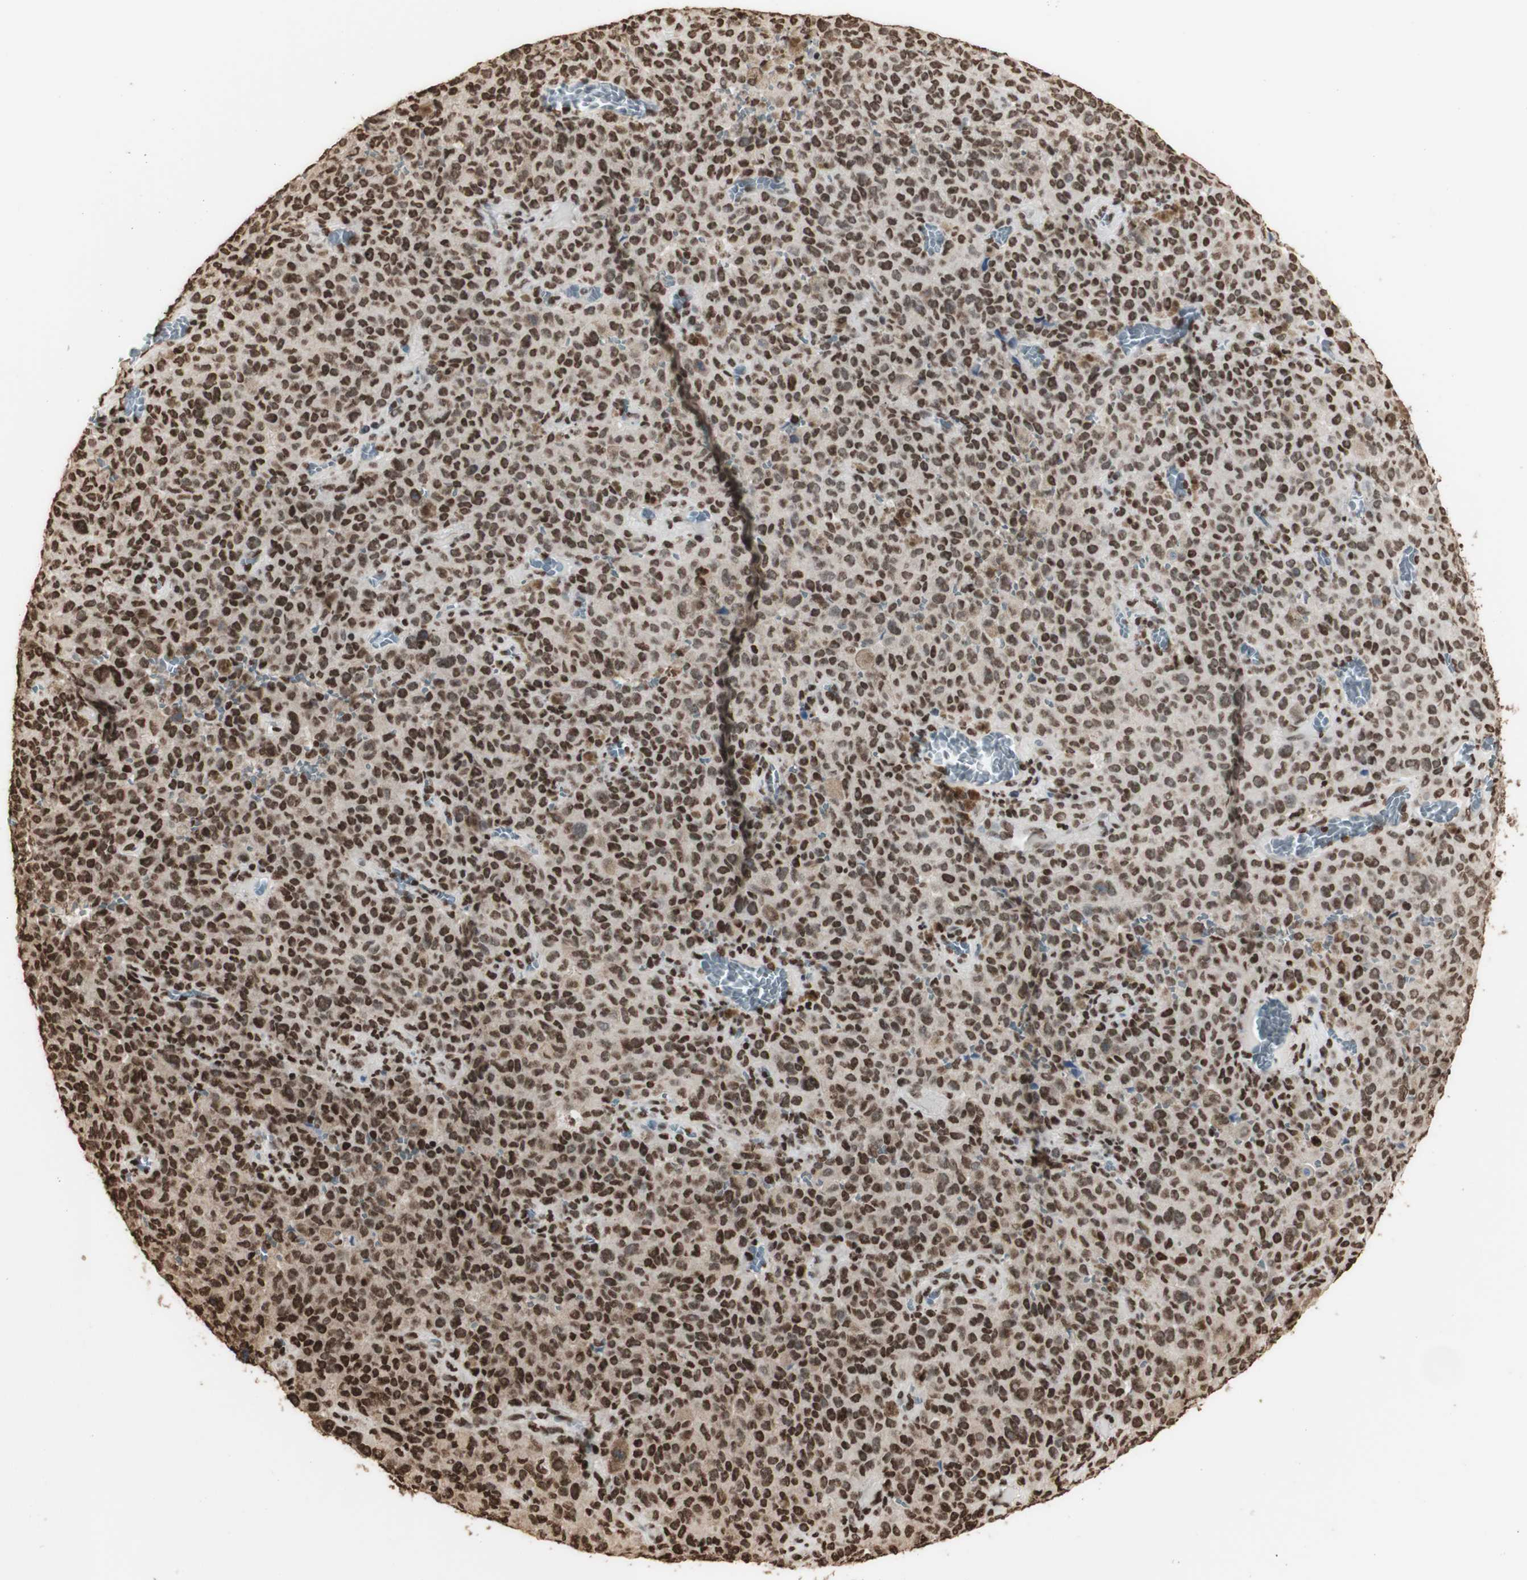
{"staining": {"intensity": "strong", "quantity": ">75%", "location": "nuclear"}, "tissue": "melanoma", "cell_type": "Tumor cells", "image_type": "cancer", "snomed": [{"axis": "morphology", "description": "Malignant melanoma, NOS"}, {"axis": "topography", "description": "Skin"}], "caption": "Malignant melanoma stained with DAB (3,3'-diaminobenzidine) immunohistochemistry (IHC) shows high levels of strong nuclear positivity in about >75% of tumor cells.", "gene": "HNRNPA2B1", "patient": {"sex": "female", "age": 82}}